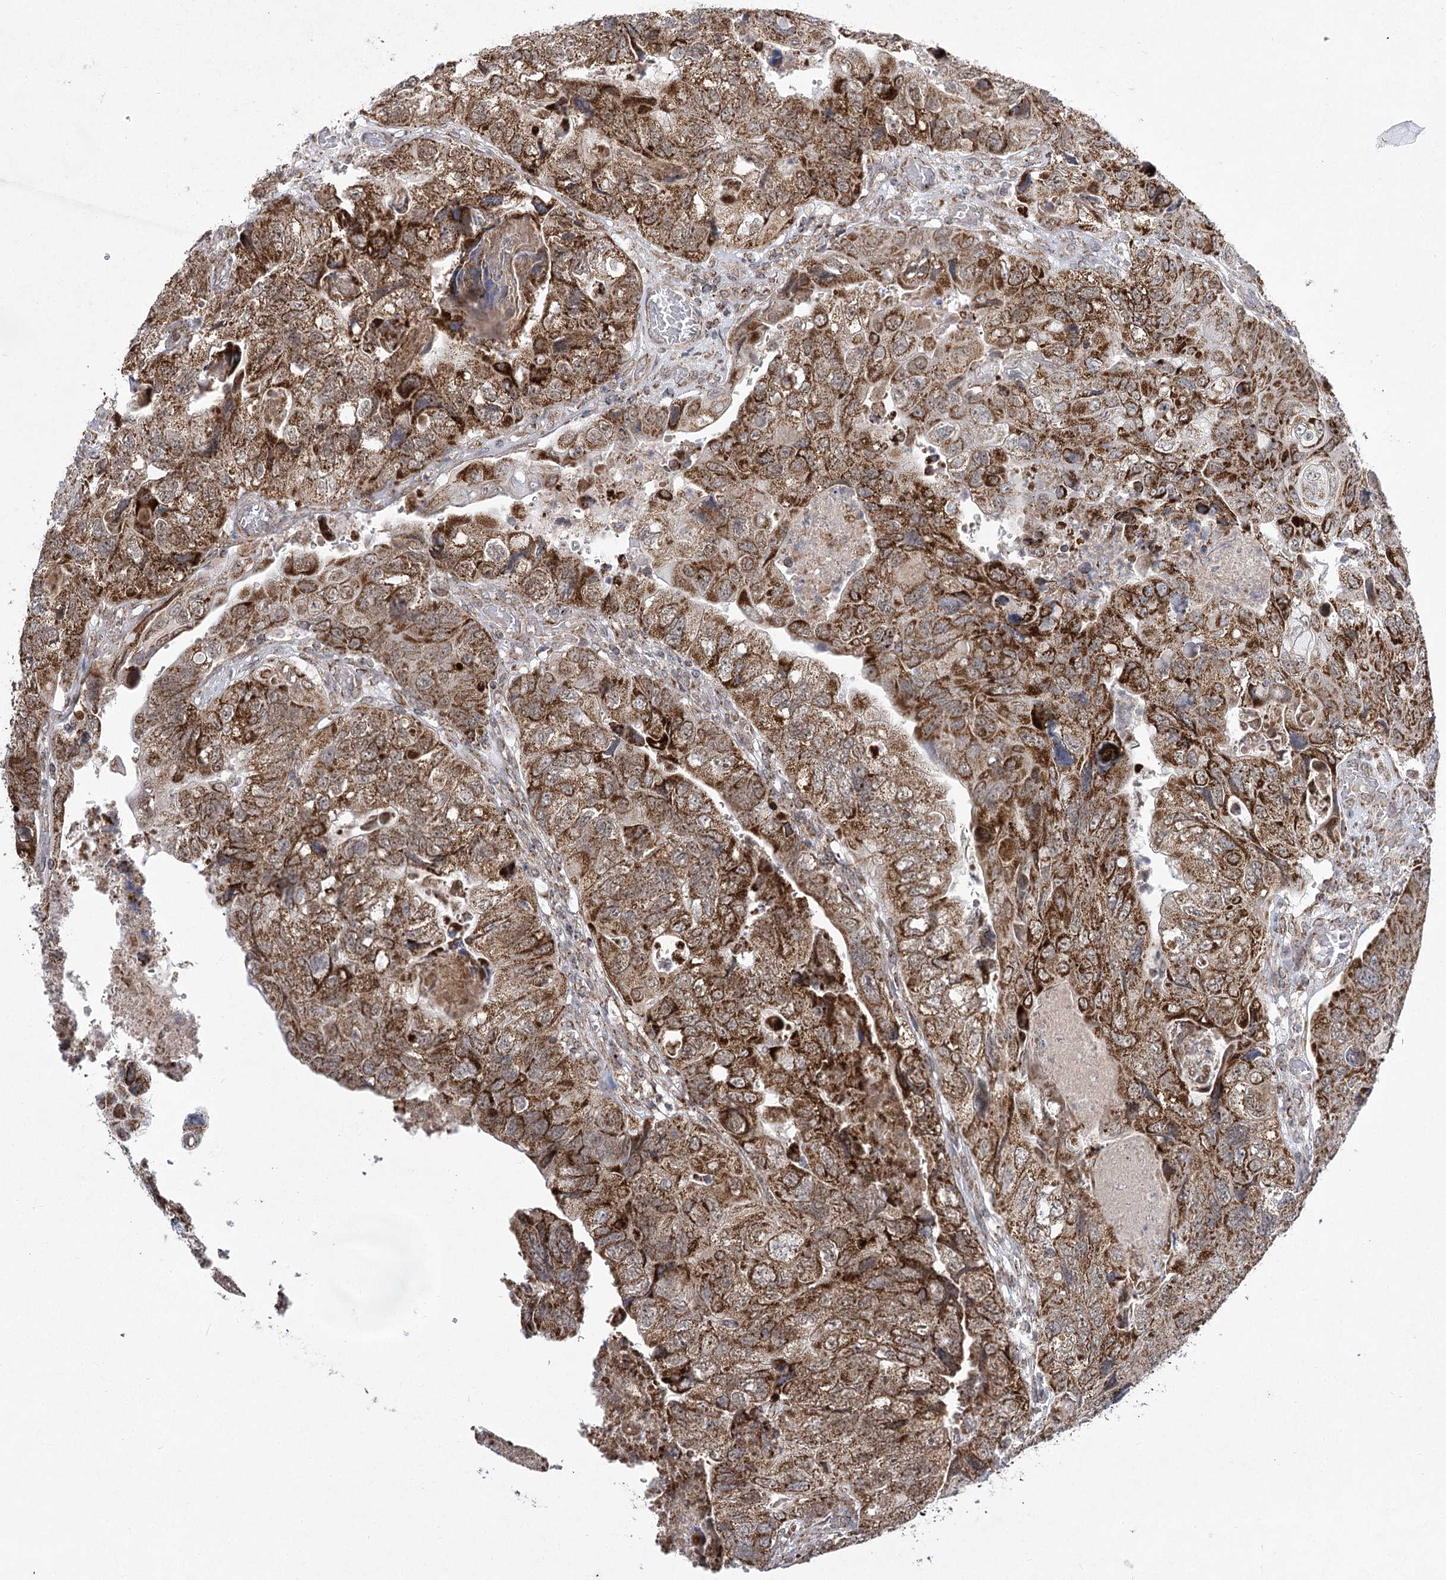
{"staining": {"intensity": "strong", "quantity": ">75%", "location": "cytoplasmic/membranous"}, "tissue": "colorectal cancer", "cell_type": "Tumor cells", "image_type": "cancer", "snomed": [{"axis": "morphology", "description": "Adenocarcinoma, NOS"}, {"axis": "topography", "description": "Rectum"}], "caption": "Protein expression by immunohistochemistry (IHC) displays strong cytoplasmic/membranous positivity in approximately >75% of tumor cells in adenocarcinoma (colorectal).", "gene": "SLC4A1AP", "patient": {"sex": "male", "age": 63}}